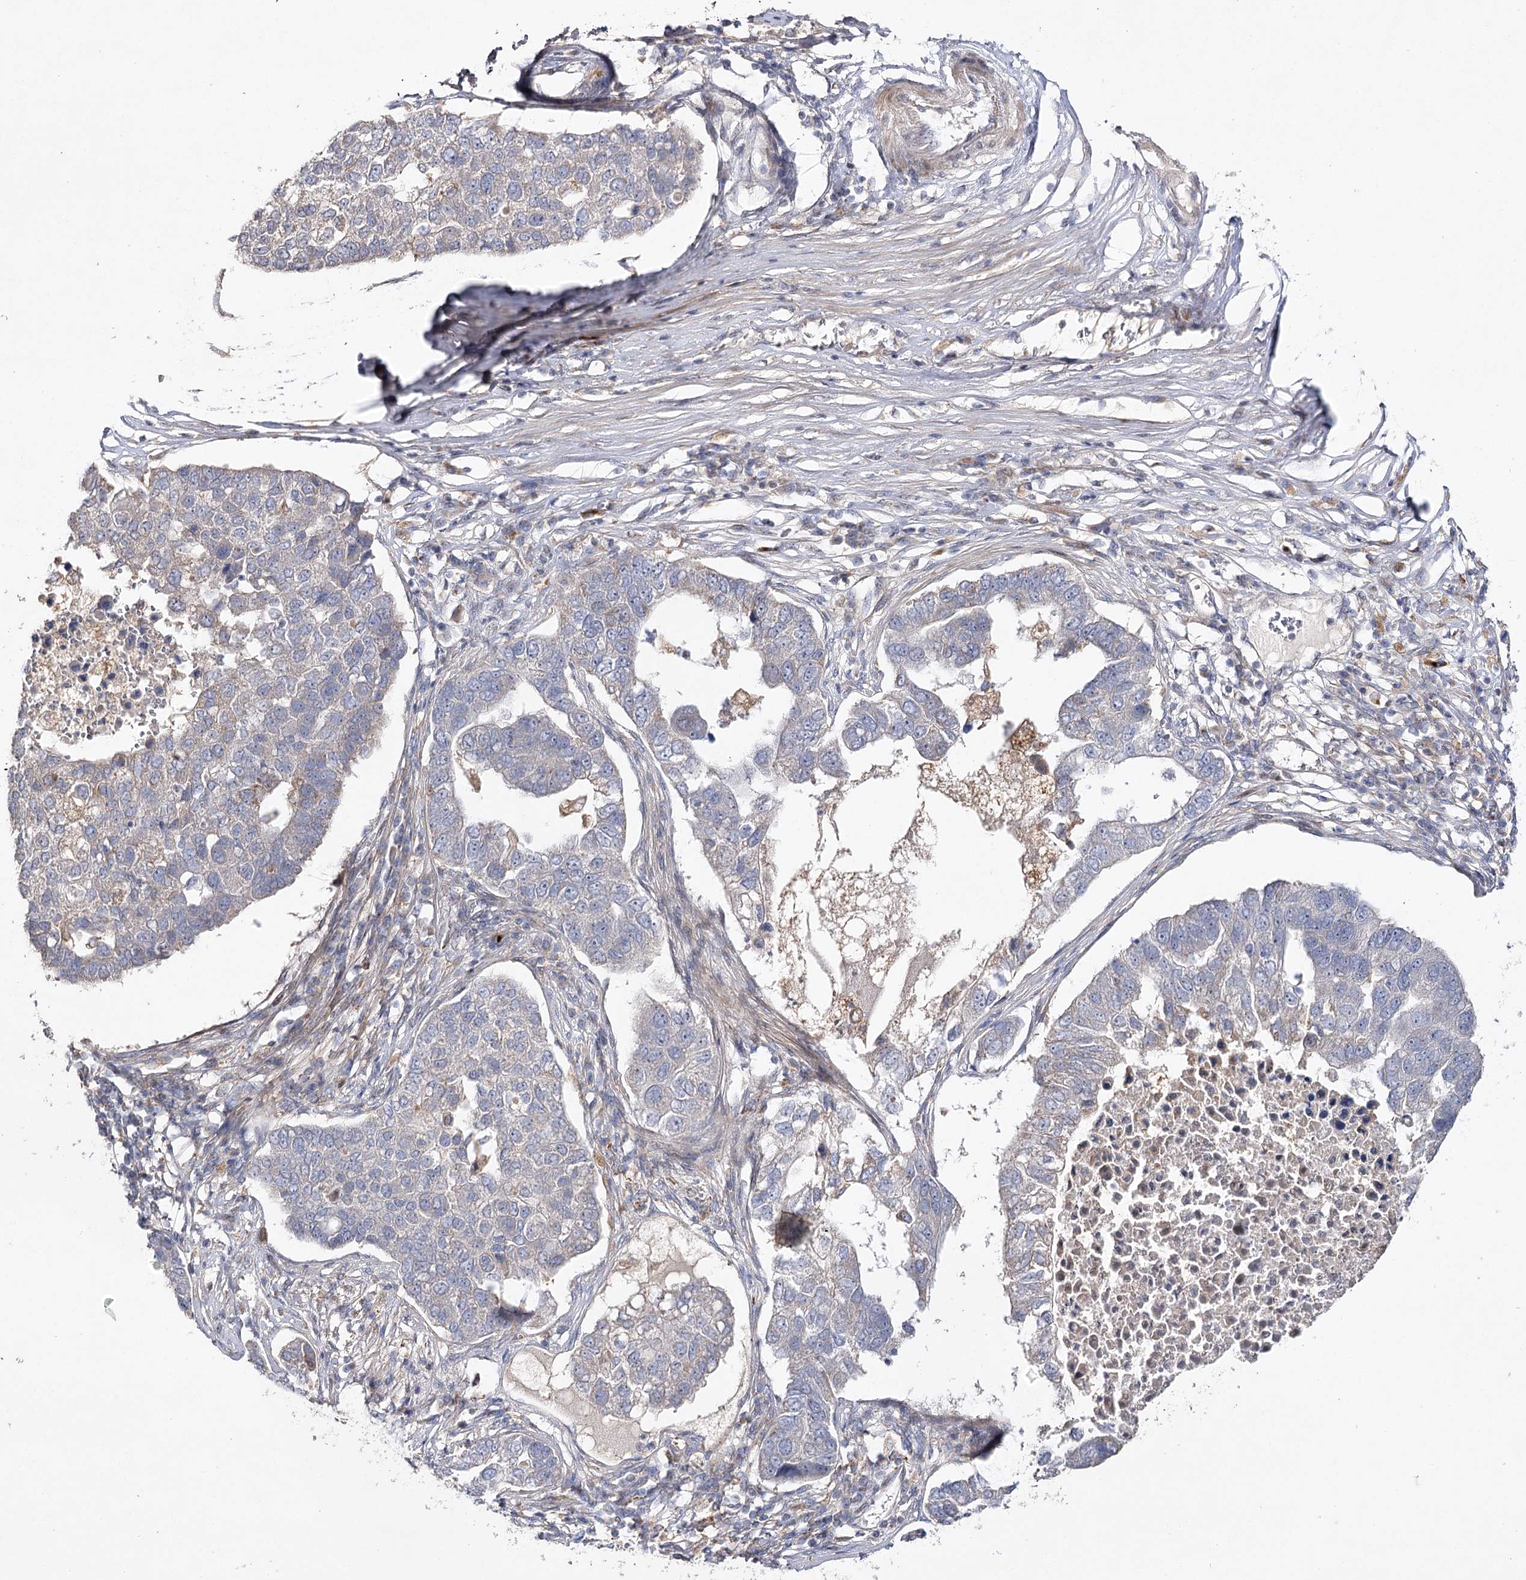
{"staining": {"intensity": "negative", "quantity": "none", "location": "none"}, "tissue": "pancreatic cancer", "cell_type": "Tumor cells", "image_type": "cancer", "snomed": [{"axis": "morphology", "description": "Adenocarcinoma, NOS"}, {"axis": "topography", "description": "Pancreas"}], "caption": "High magnification brightfield microscopy of pancreatic adenocarcinoma stained with DAB (brown) and counterstained with hematoxylin (blue): tumor cells show no significant positivity.", "gene": "OBSL1", "patient": {"sex": "female", "age": 61}}